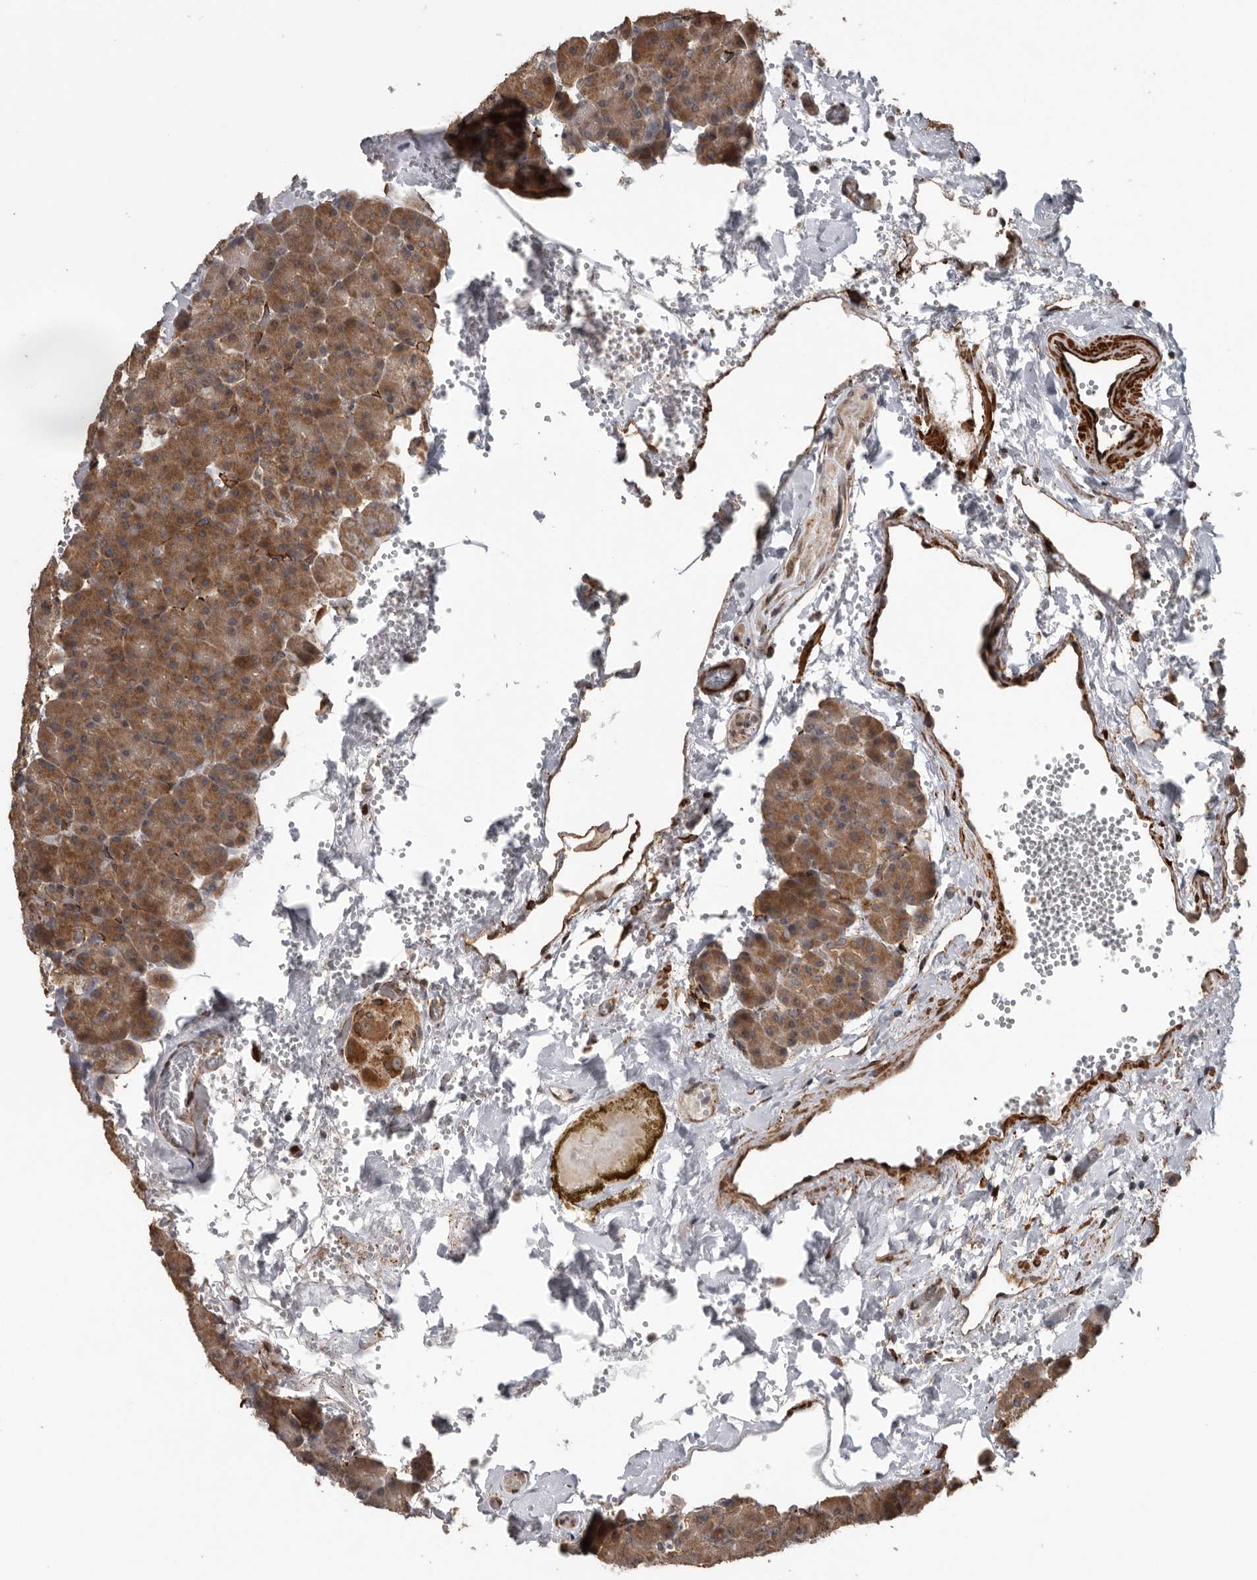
{"staining": {"intensity": "moderate", "quantity": ">75%", "location": "cytoplasmic/membranous"}, "tissue": "pancreas", "cell_type": "Exocrine glandular cells", "image_type": "normal", "snomed": [{"axis": "morphology", "description": "Normal tissue, NOS"}, {"axis": "morphology", "description": "Carcinoid, malignant, NOS"}, {"axis": "topography", "description": "Pancreas"}], "caption": "Brown immunohistochemical staining in normal human pancreas exhibits moderate cytoplasmic/membranous staining in approximately >75% of exocrine glandular cells.", "gene": "CEP350", "patient": {"sex": "female", "age": 35}}